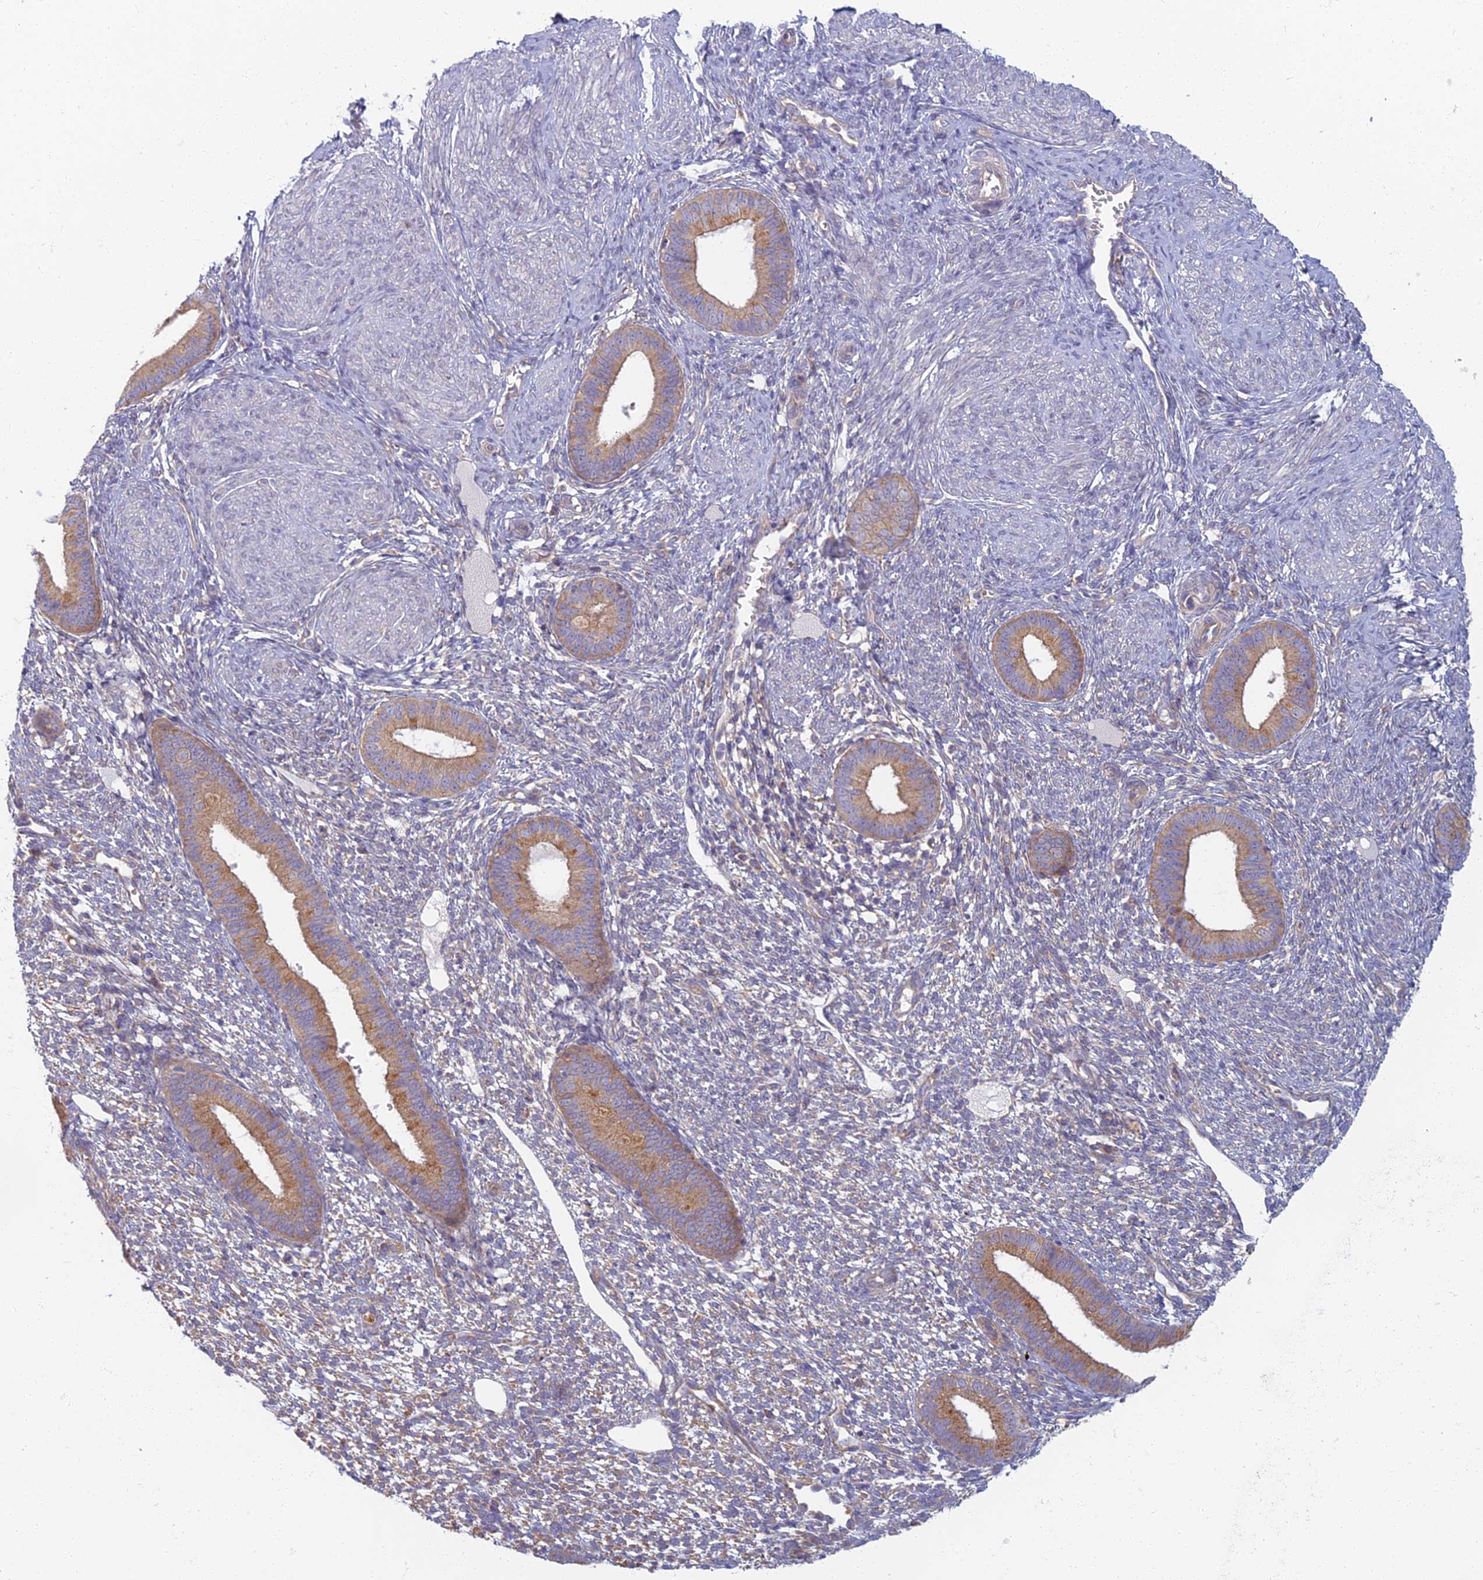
{"staining": {"intensity": "weak", "quantity": "25%-75%", "location": "cytoplasmic/membranous"}, "tissue": "endometrium", "cell_type": "Cells in endometrial stroma", "image_type": "normal", "snomed": [{"axis": "morphology", "description": "Normal tissue, NOS"}, {"axis": "topography", "description": "Endometrium"}], "caption": "Unremarkable endometrium reveals weak cytoplasmic/membranous staining in approximately 25%-75% of cells in endometrial stroma, visualized by immunohistochemistry. (Brightfield microscopy of DAB IHC at high magnification).", "gene": "PROX2", "patient": {"sex": "female", "age": 46}}